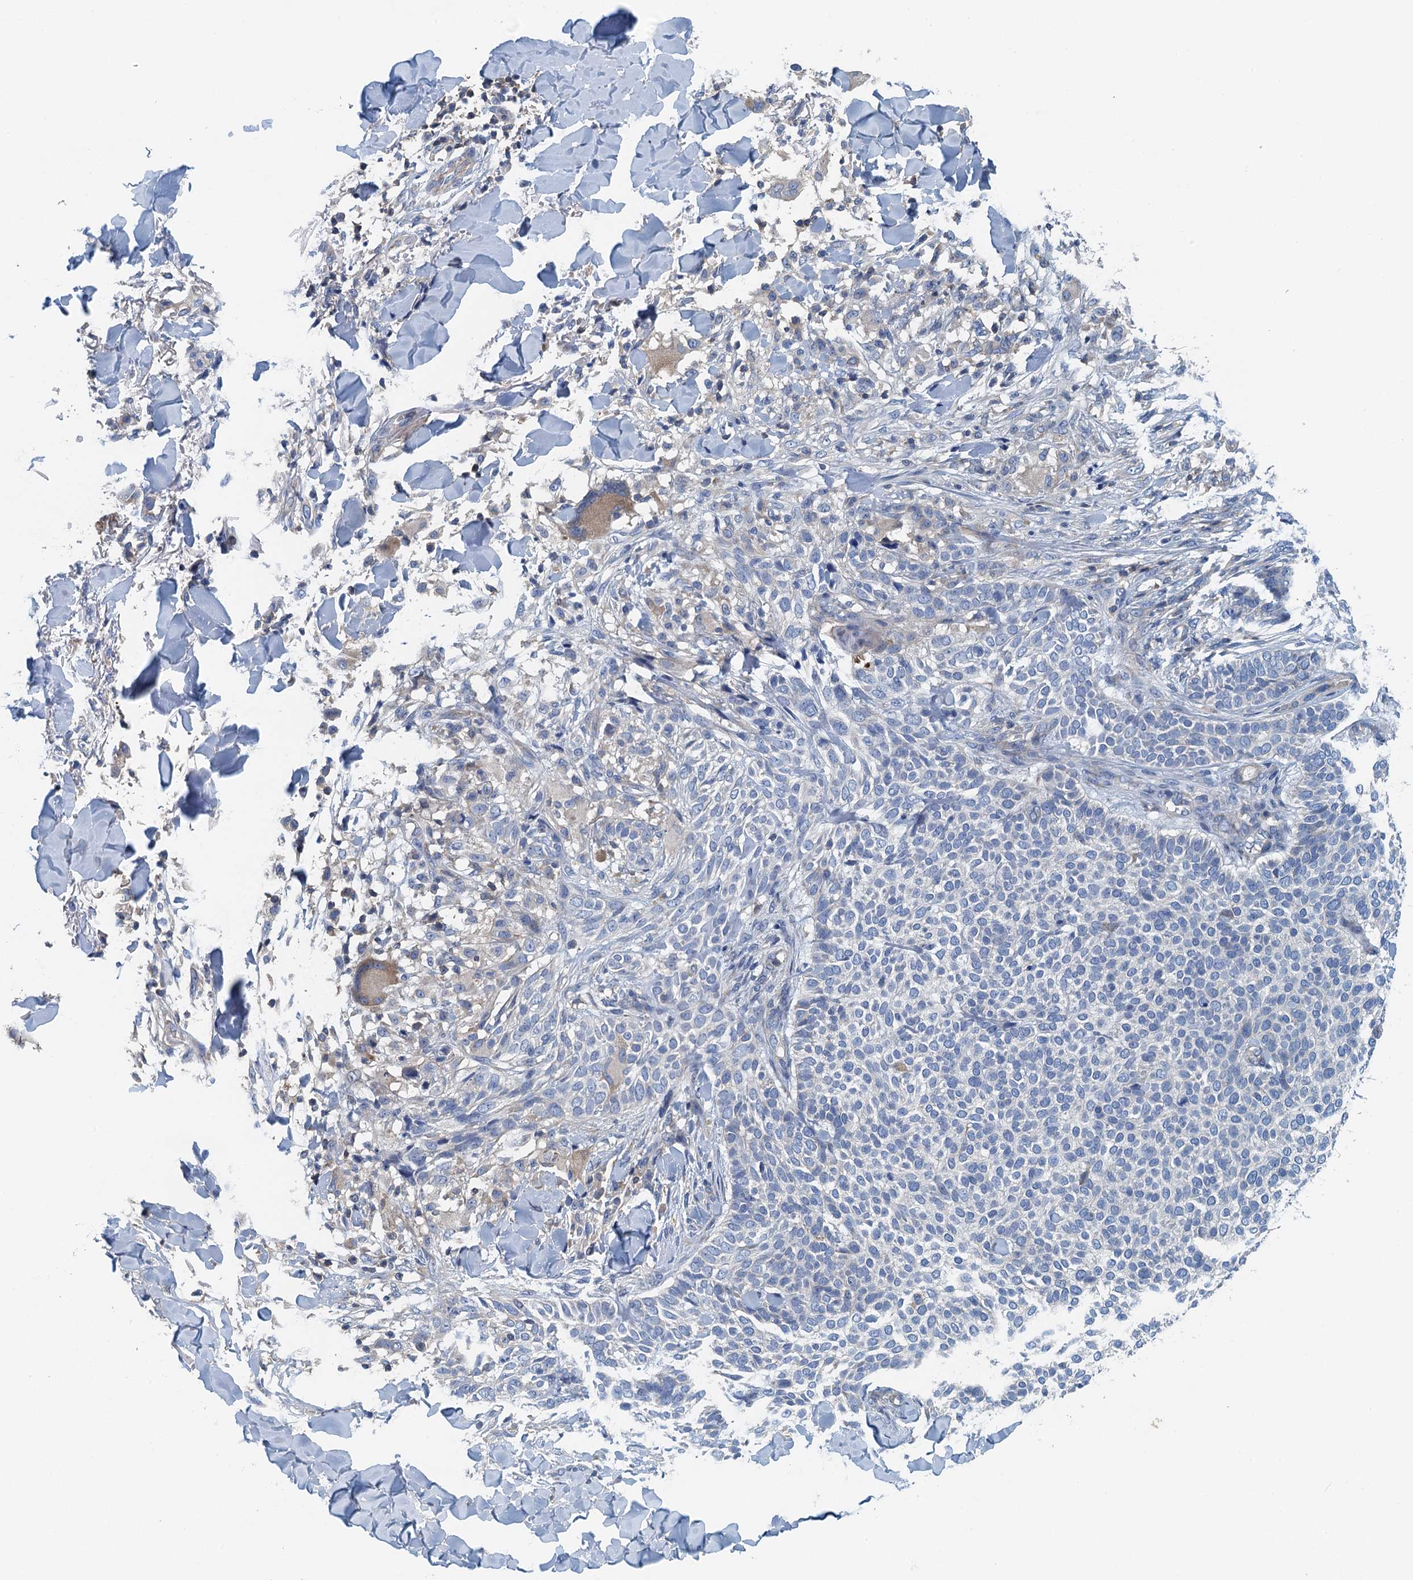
{"staining": {"intensity": "negative", "quantity": "none", "location": "none"}, "tissue": "skin cancer", "cell_type": "Tumor cells", "image_type": "cancer", "snomed": [{"axis": "morphology", "description": "Normal tissue, NOS"}, {"axis": "morphology", "description": "Basal cell carcinoma"}, {"axis": "topography", "description": "Skin"}], "caption": "There is no significant staining in tumor cells of skin basal cell carcinoma. The staining is performed using DAB (3,3'-diaminobenzidine) brown chromogen with nuclei counter-stained in using hematoxylin.", "gene": "PPP1R14D", "patient": {"sex": "male", "age": 67}}